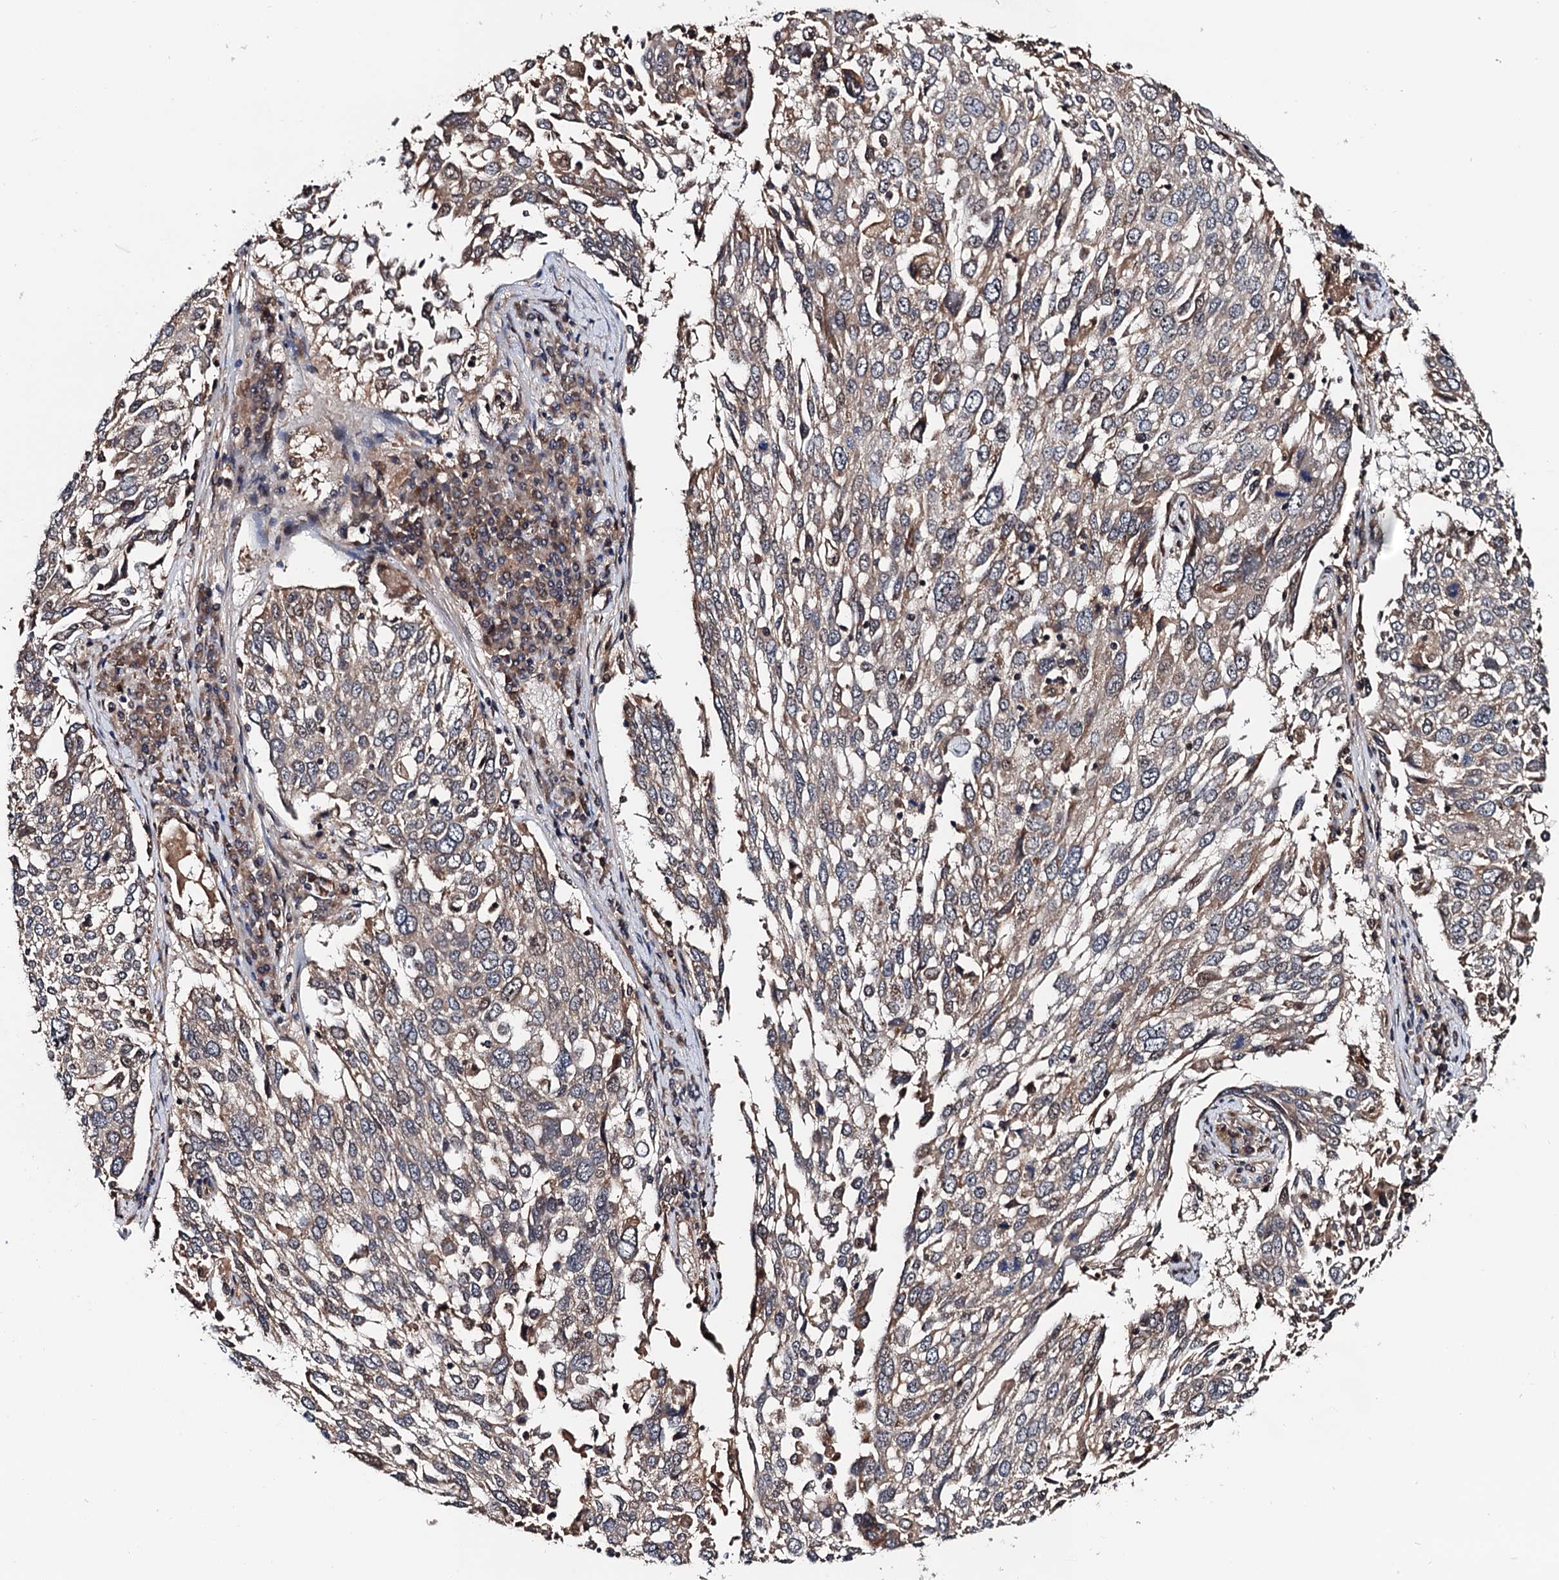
{"staining": {"intensity": "moderate", "quantity": ">75%", "location": "cytoplasmic/membranous"}, "tissue": "lung cancer", "cell_type": "Tumor cells", "image_type": "cancer", "snomed": [{"axis": "morphology", "description": "Squamous cell carcinoma, NOS"}, {"axis": "topography", "description": "Lung"}], "caption": "Protein expression analysis of human lung cancer reveals moderate cytoplasmic/membranous expression in about >75% of tumor cells.", "gene": "NAA16", "patient": {"sex": "male", "age": 65}}